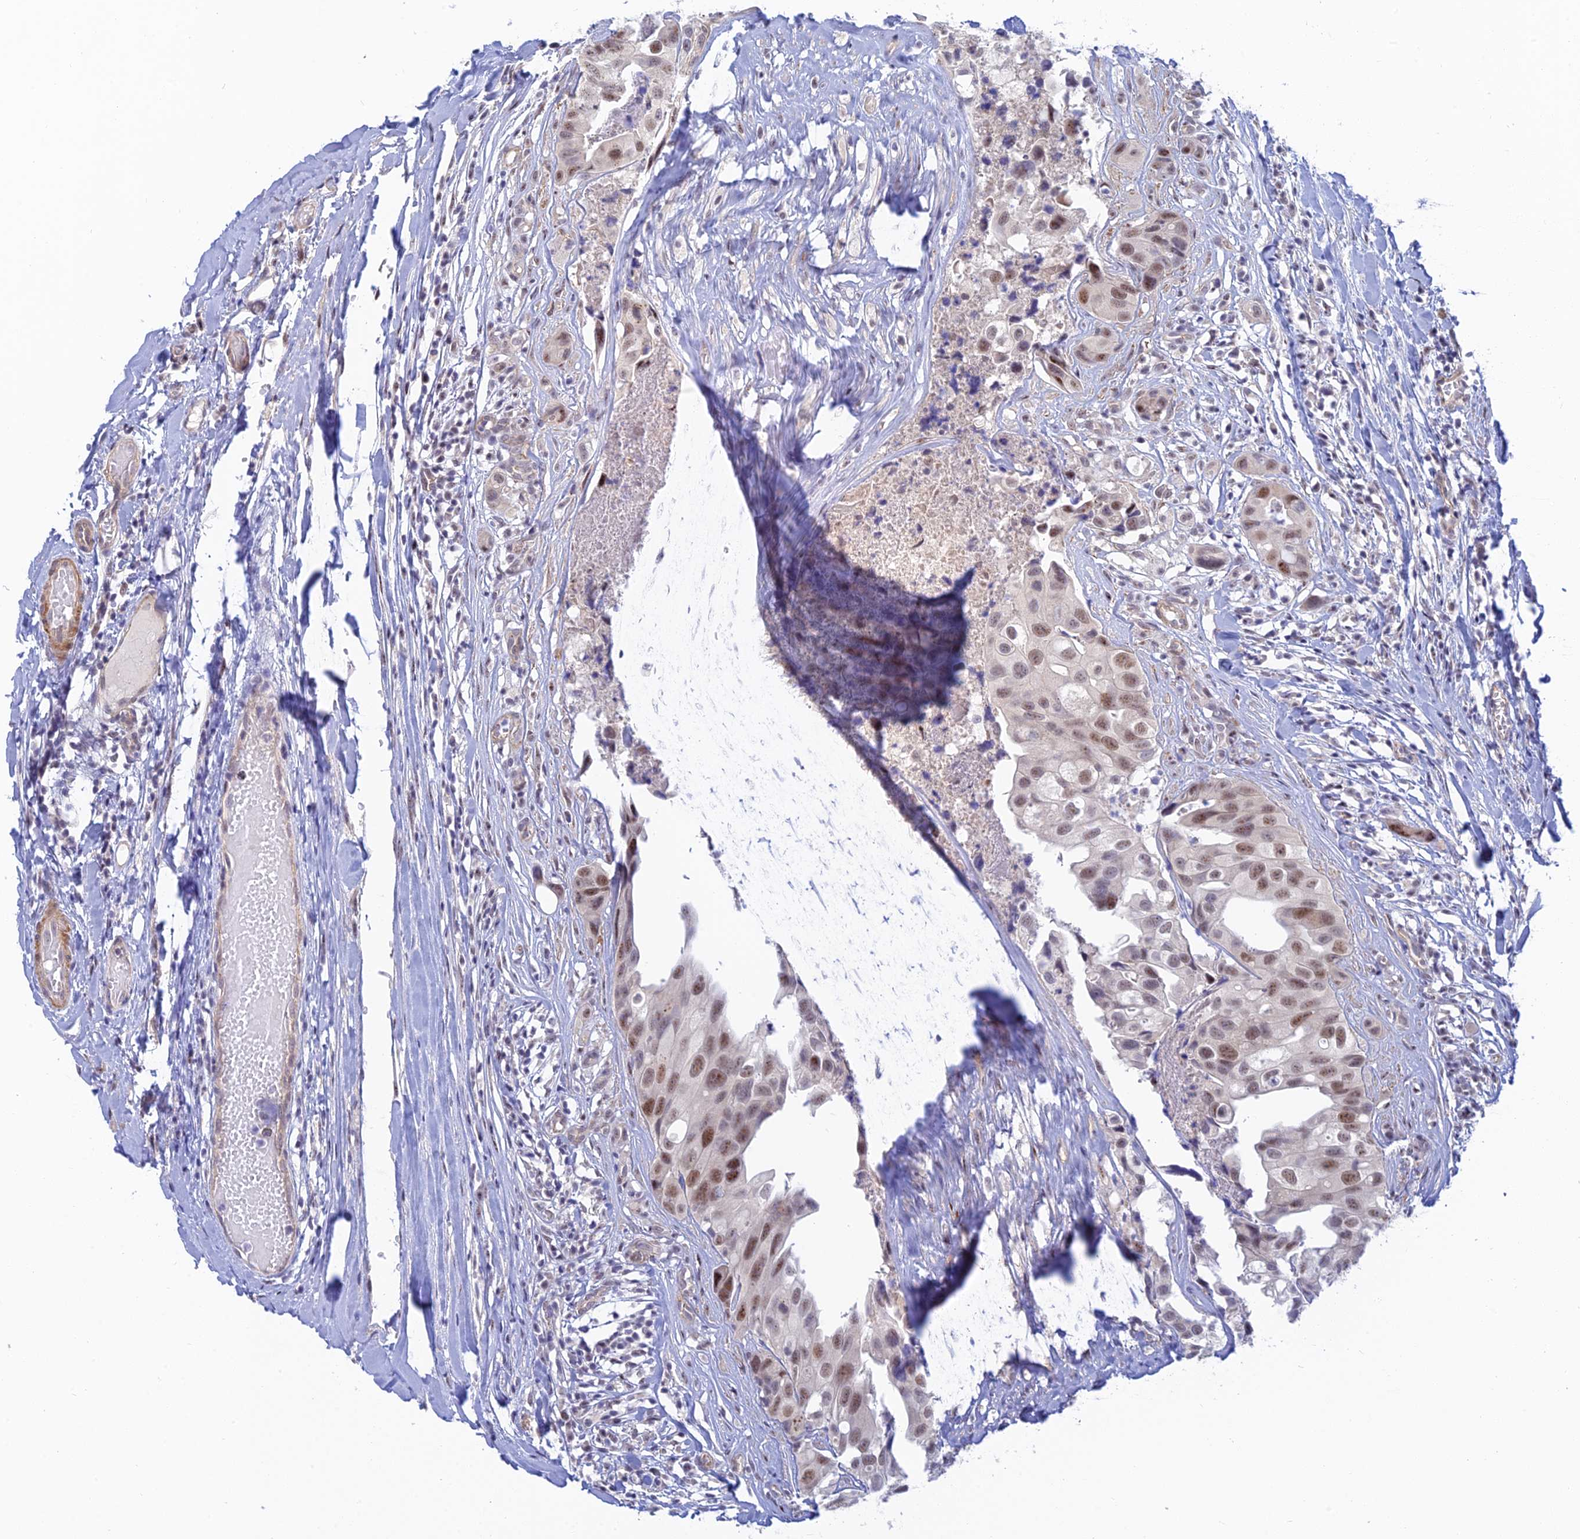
{"staining": {"intensity": "moderate", "quantity": ">75%", "location": "nuclear"}, "tissue": "head and neck cancer", "cell_type": "Tumor cells", "image_type": "cancer", "snomed": [{"axis": "morphology", "description": "Adenocarcinoma, NOS"}, {"axis": "morphology", "description": "Adenocarcinoma, metastatic, NOS"}, {"axis": "topography", "description": "Head-Neck"}], "caption": "Human head and neck metastatic adenocarcinoma stained for a protein (brown) reveals moderate nuclear positive staining in approximately >75% of tumor cells.", "gene": "CFAP92", "patient": {"sex": "male", "age": 75}}